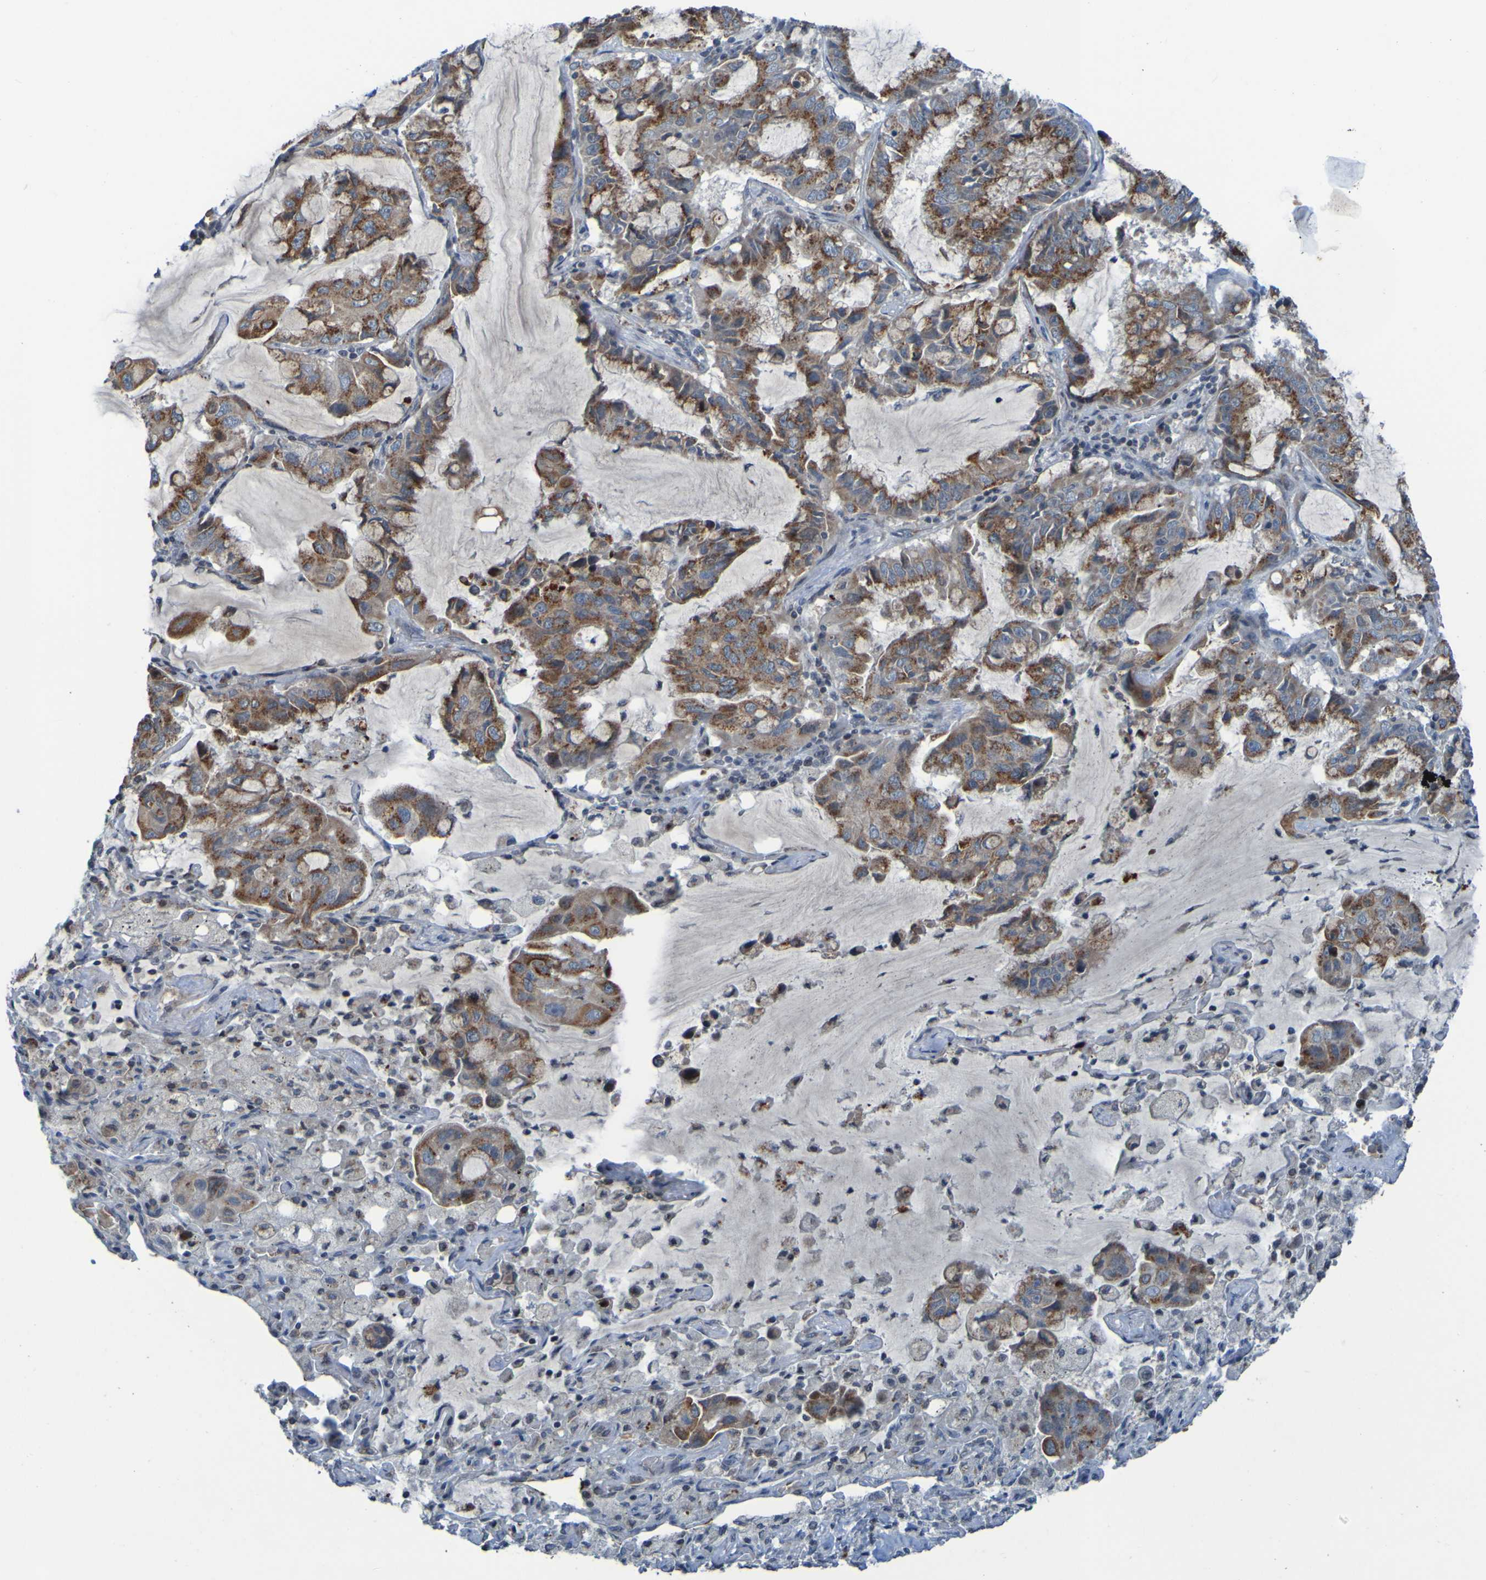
{"staining": {"intensity": "strong", "quantity": ">75%", "location": "cytoplasmic/membranous"}, "tissue": "lung cancer", "cell_type": "Tumor cells", "image_type": "cancer", "snomed": [{"axis": "morphology", "description": "Adenocarcinoma, NOS"}, {"axis": "topography", "description": "Lung"}], "caption": "High-magnification brightfield microscopy of lung adenocarcinoma stained with DAB (3,3'-diaminobenzidine) (brown) and counterstained with hematoxylin (blue). tumor cells exhibit strong cytoplasmic/membranous expression is present in approximately>75% of cells.", "gene": "UNG", "patient": {"sex": "male", "age": 64}}